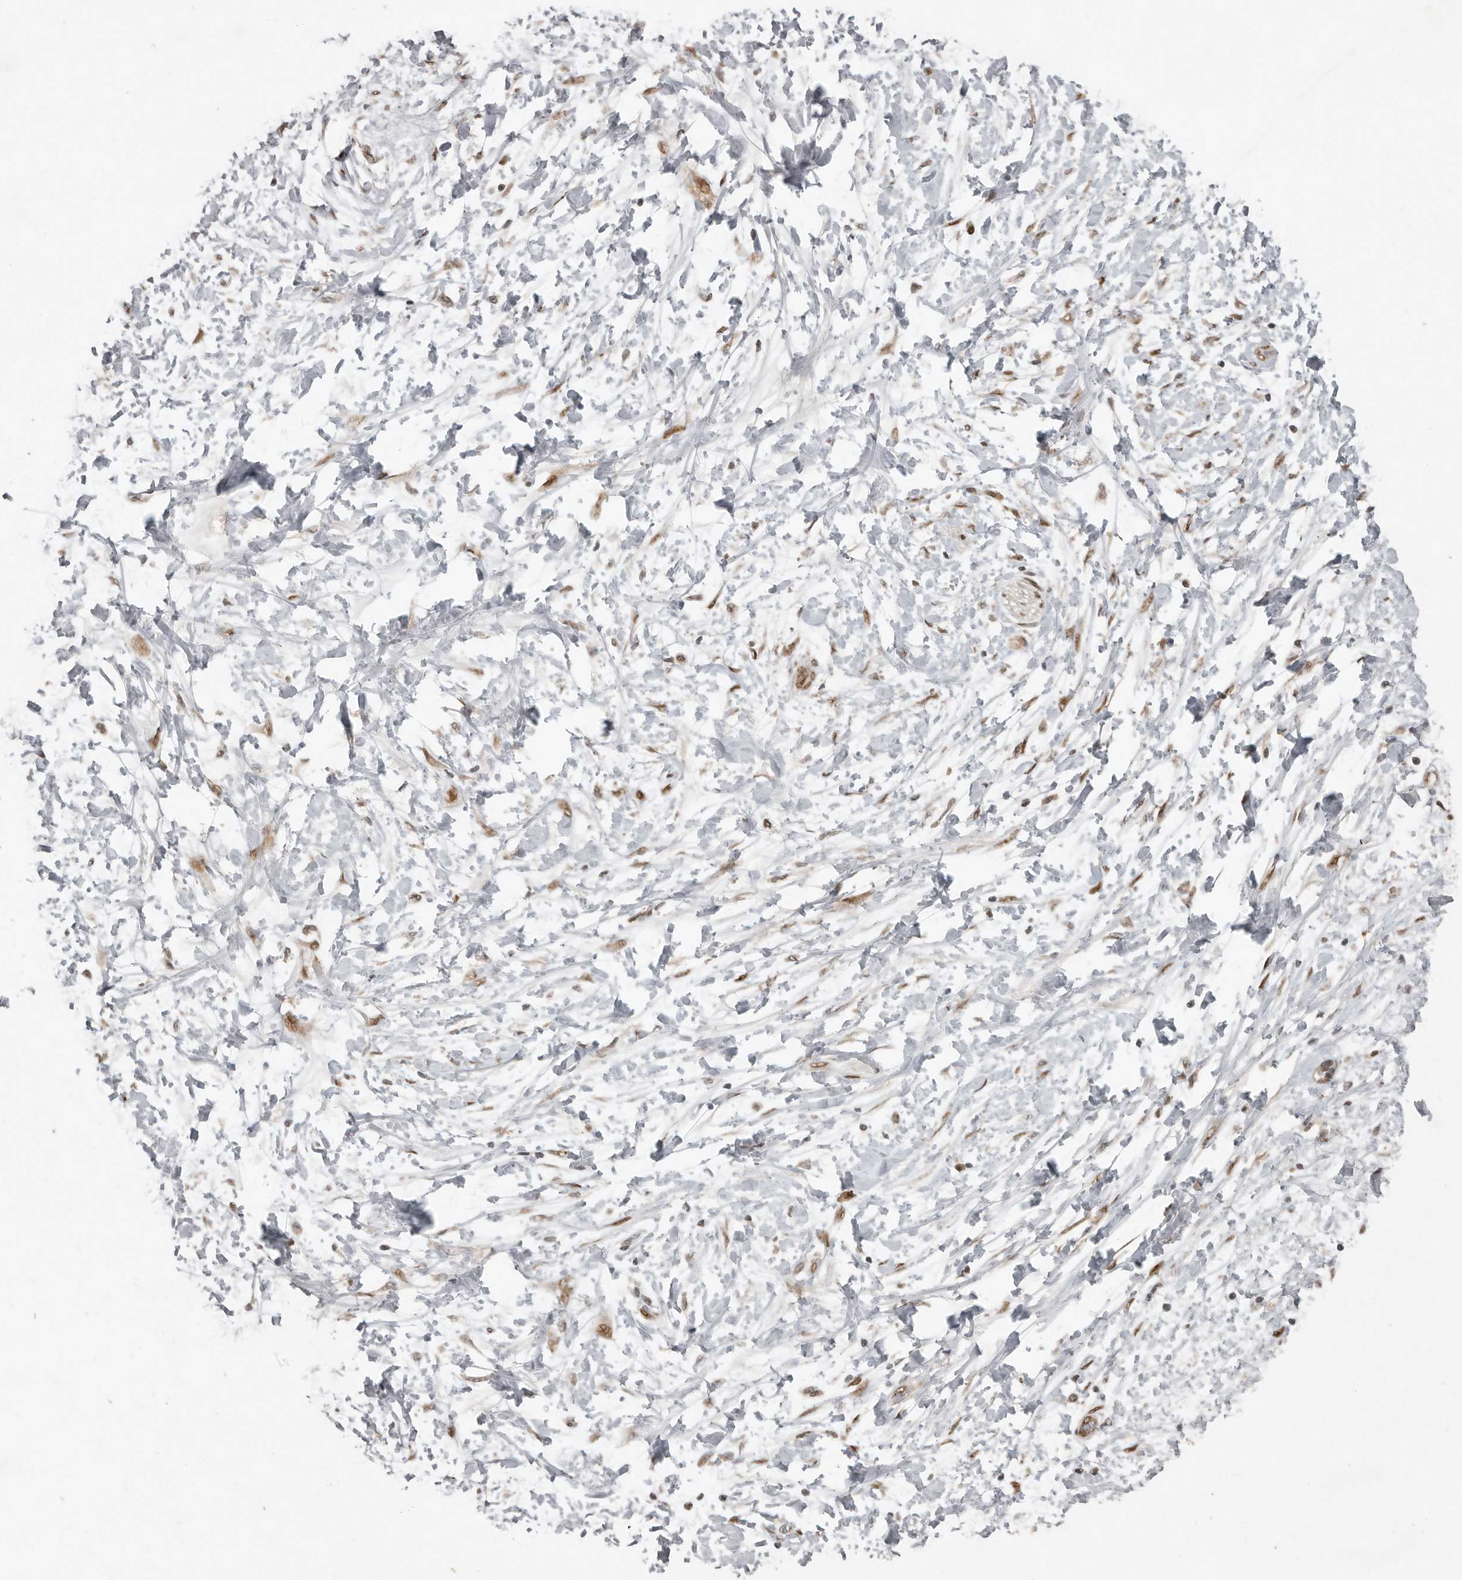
{"staining": {"intensity": "strong", "quantity": ">75%", "location": "nuclear"}, "tissue": "adipose tissue", "cell_type": "Adipocytes", "image_type": "normal", "snomed": [{"axis": "morphology", "description": "Normal tissue, NOS"}, {"axis": "morphology", "description": "Adenocarcinoma, NOS"}, {"axis": "topography", "description": "Duodenum"}, {"axis": "topography", "description": "Peripheral nerve tissue"}], "caption": "Immunohistochemical staining of normal human adipose tissue exhibits >75% levels of strong nuclear protein expression in approximately >75% of adipocytes. (IHC, brightfield microscopy, high magnification).", "gene": "CDC27", "patient": {"sex": "female", "age": 60}}